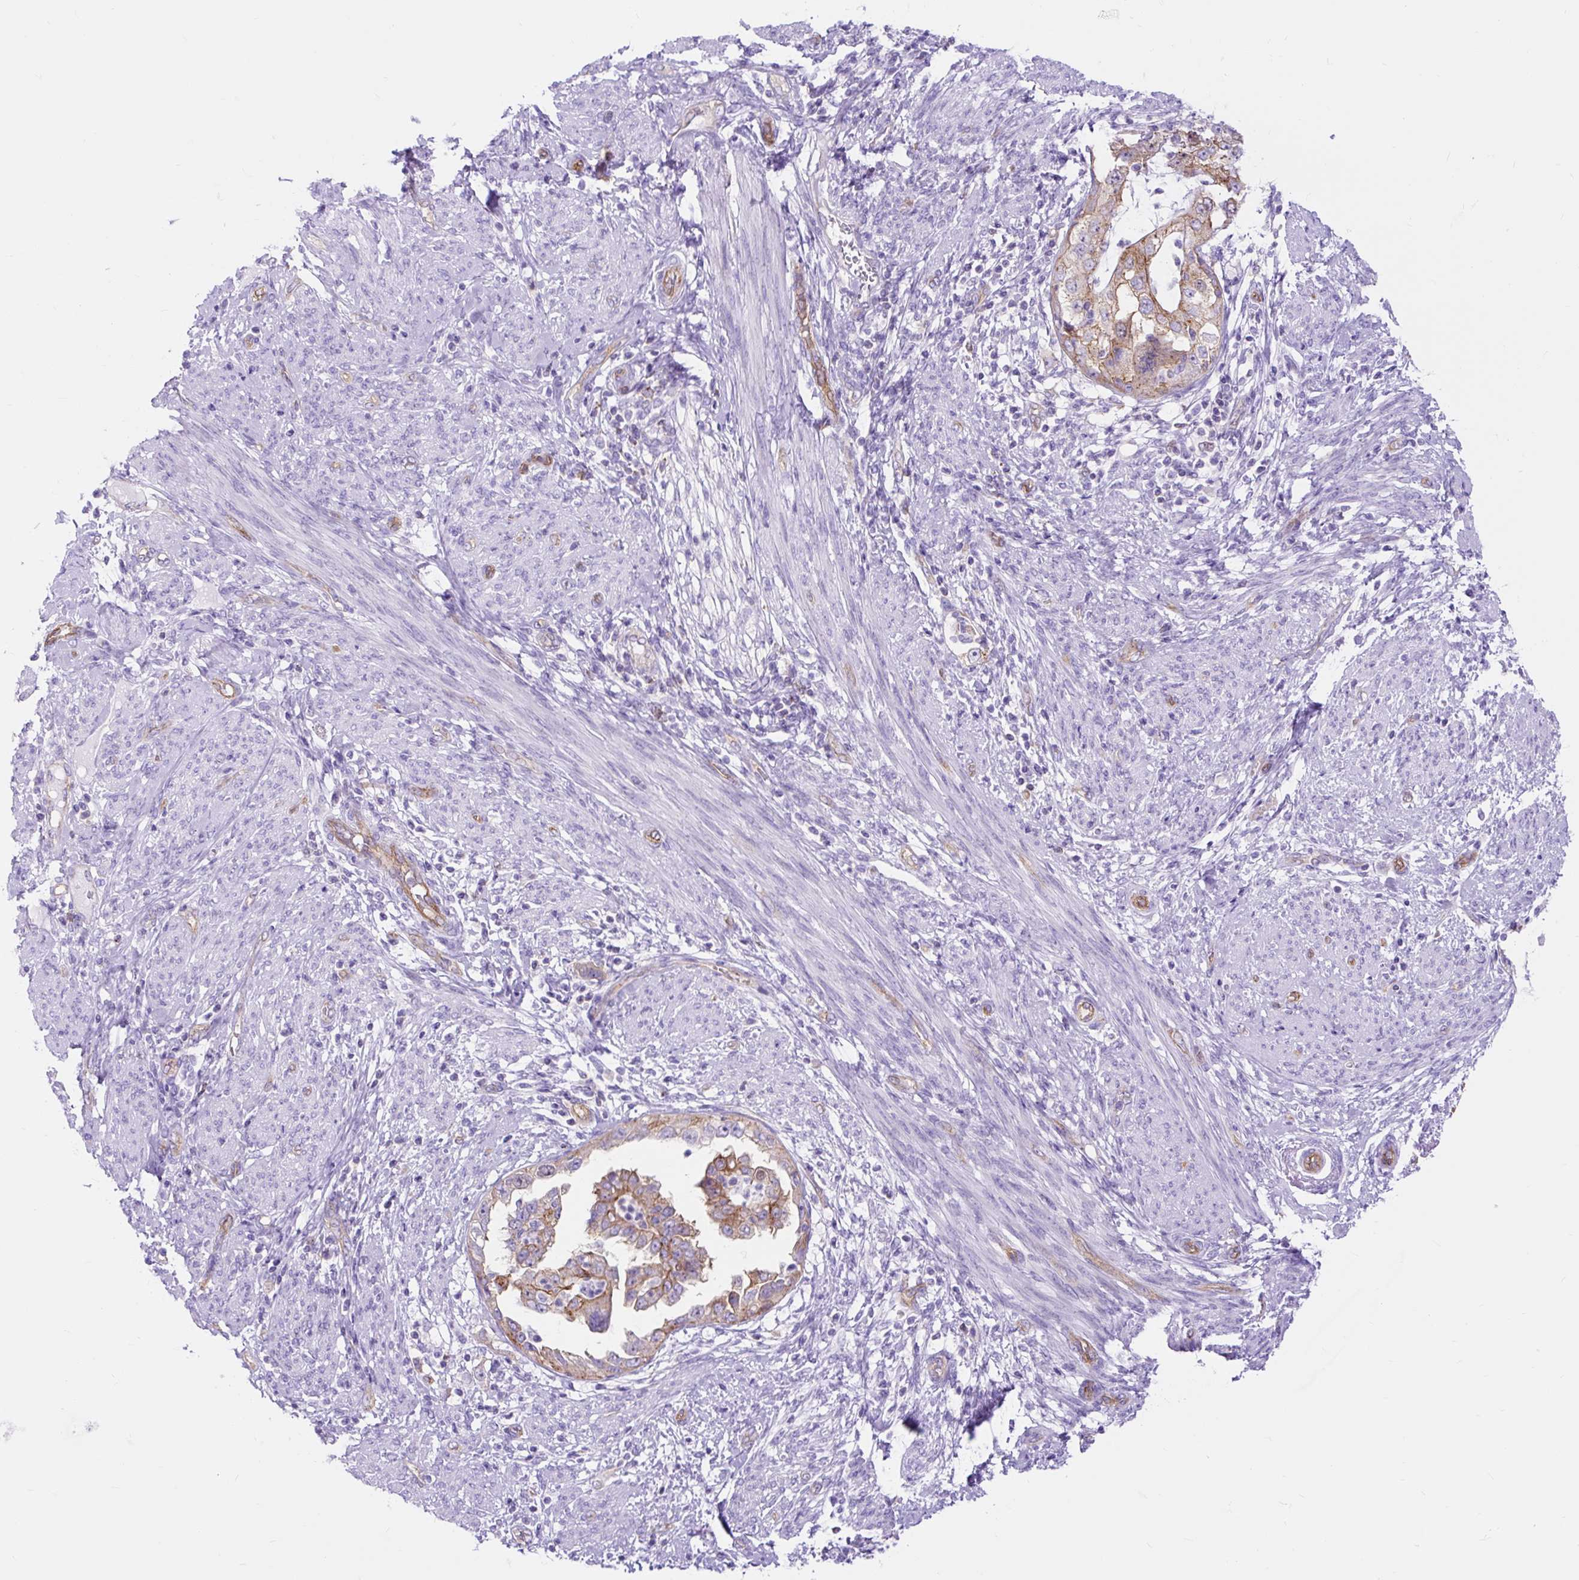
{"staining": {"intensity": "moderate", "quantity": "25%-75%", "location": "cytoplasmic/membranous"}, "tissue": "endometrial cancer", "cell_type": "Tumor cells", "image_type": "cancer", "snomed": [{"axis": "morphology", "description": "Adenocarcinoma, NOS"}, {"axis": "topography", "description": "Endometrium"}], "caption": "Endometrial adenocarcinoma stained with a brown dye displays moderate cytoplasmic/membranous positive staining in about 25%-75% of tumor cells.", "gene": "HIP1R", "patient": {"sex": "female", "age": 85}}